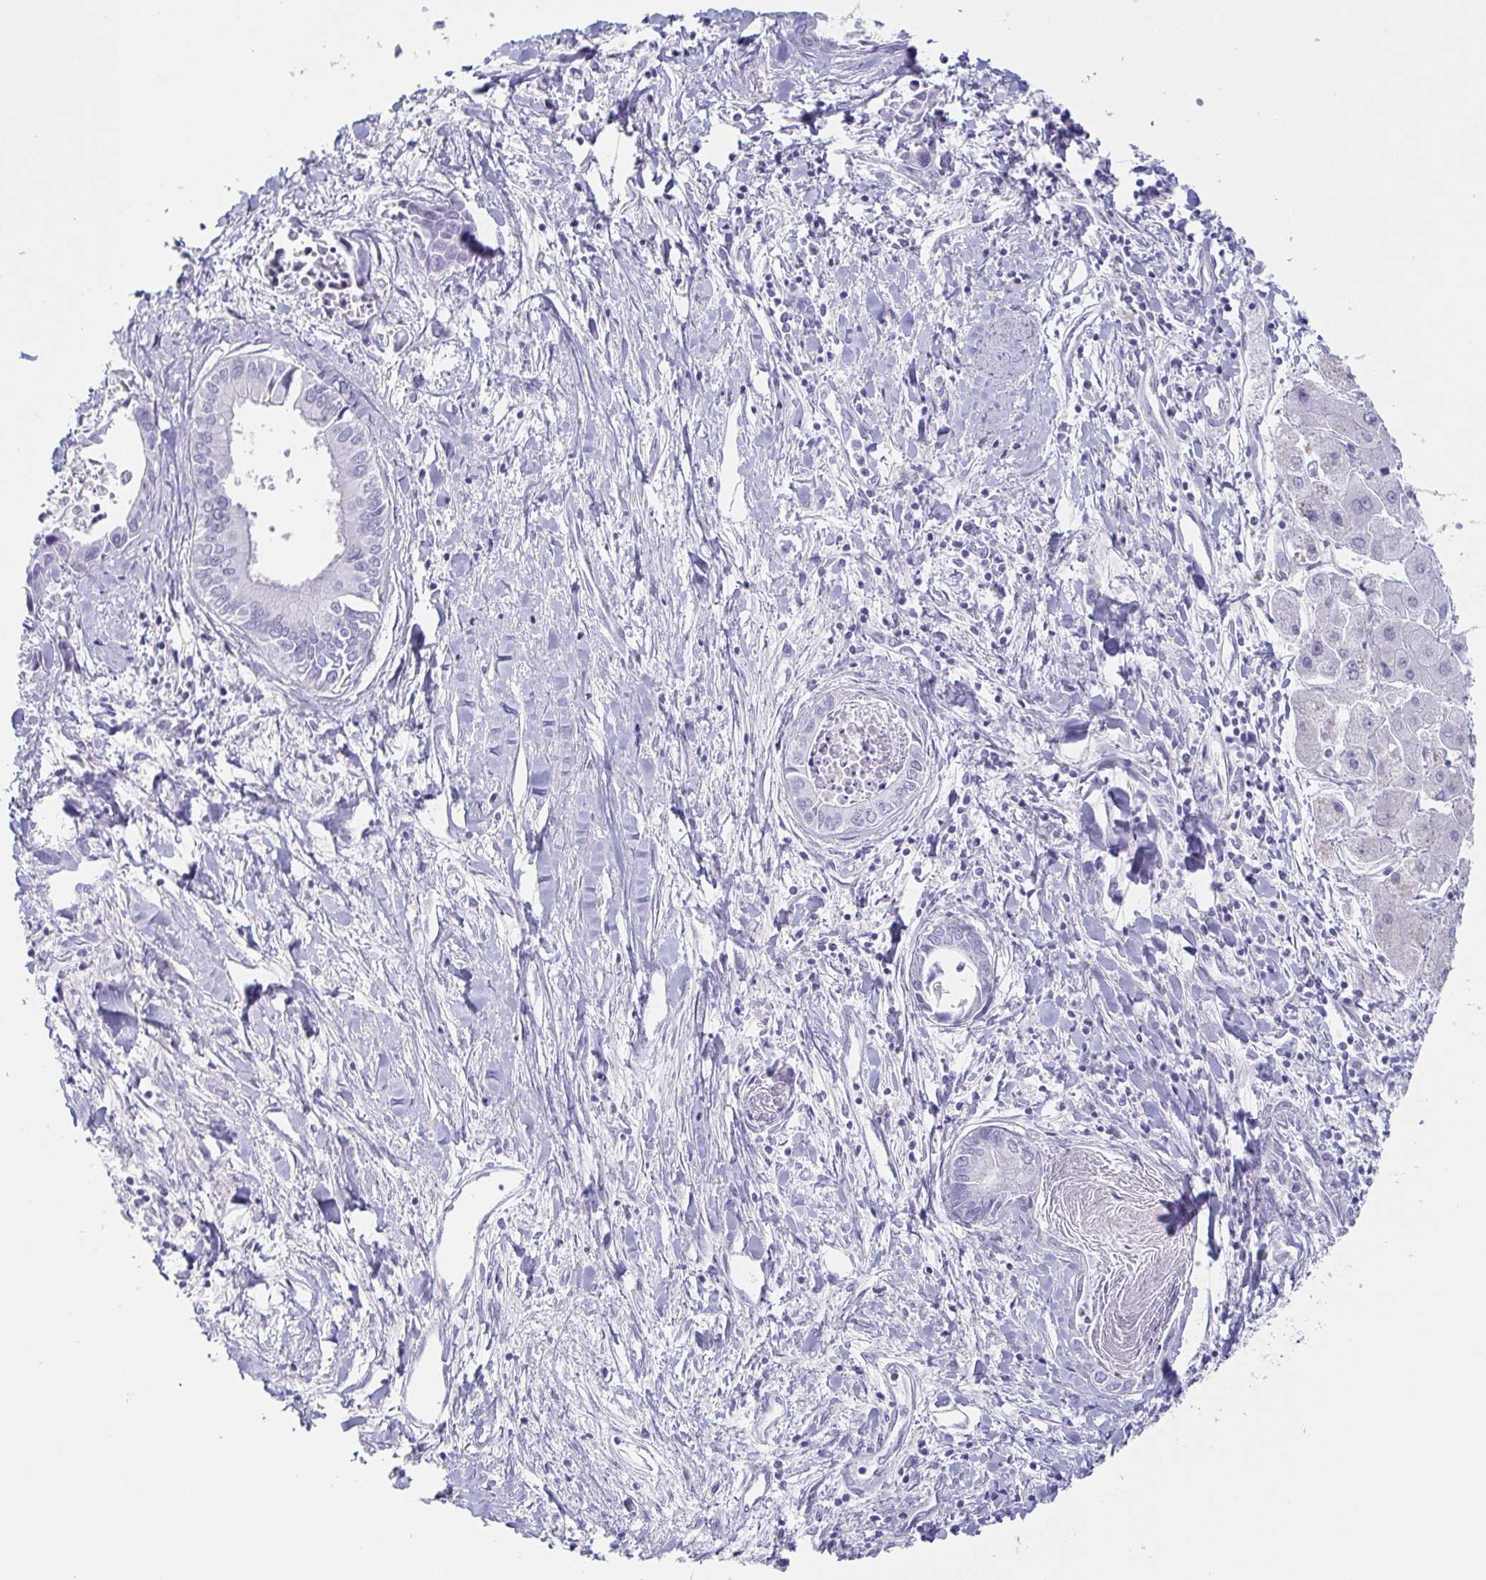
{"staining": {"intensity": "negative", "quantity": "none", "location": "none"}, "tissue": "liver cancer", "cell_type": "Tumor cells", "image_type": "cancer", "snomed": [{"axis": "morphology", "description": "Cholangiocarcinoma"}, {"axis": "topography", "description": "Liver"}], "caption": "Tumor cells show no significant expression in liver cancer (cholangiocarcinoma).", "gene": "PRR27", "patient": {"sex": "male", "age": 66}}